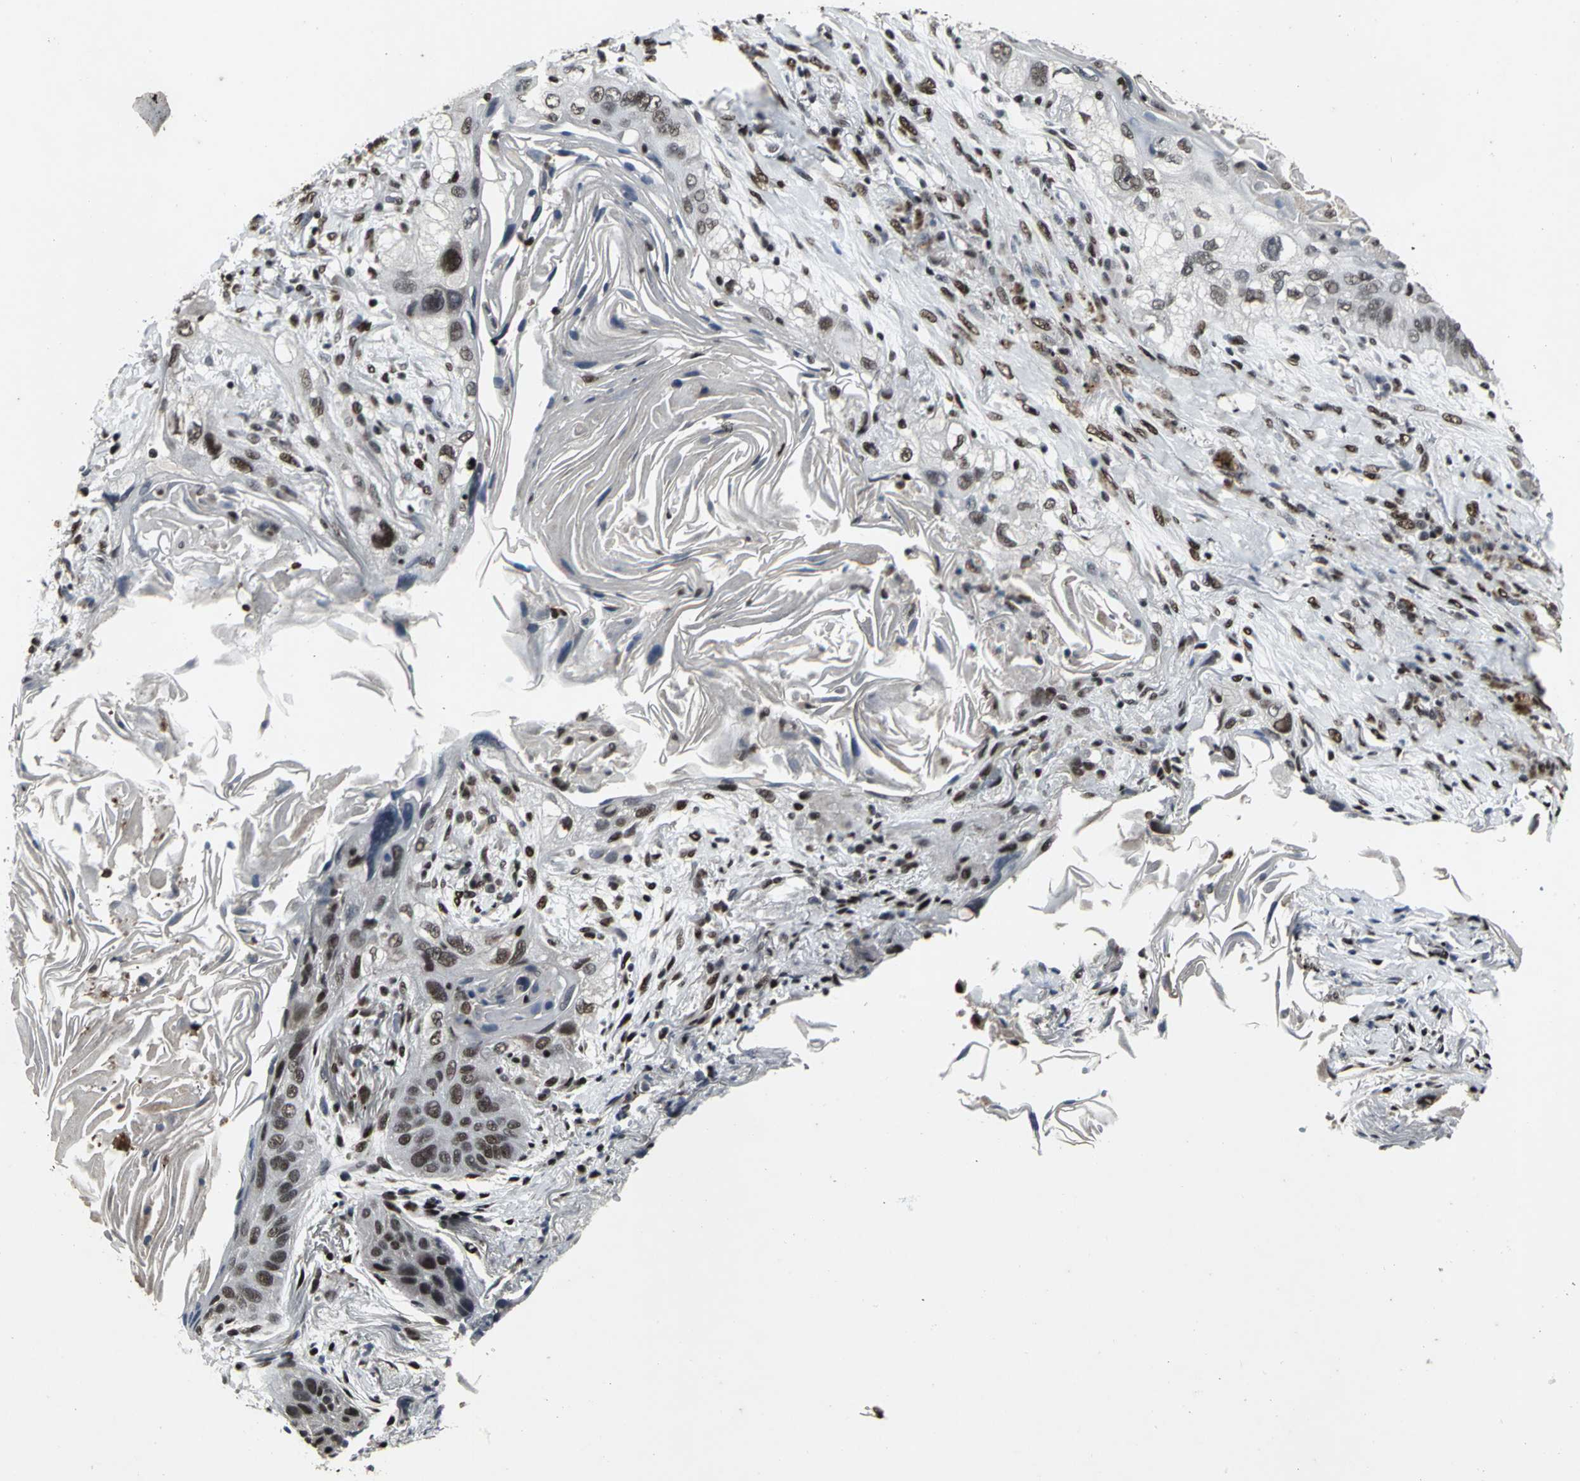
{"staining": {"intensity": "moderate", "quantity": "25%-75%", "location": "nuclear"}, "tissue": "lung cancer", "cell_type": "Tumor cells", "image_type": "cancer", "snomed": [{"axis": "morphology", "description": "Squamous cell carcinoma, NOS"}, {"axis": "topography", "description": "Lung"}], "caption": "Tumor cells exhibit medium levels of moderate nuclear staining in approximately 25%-75% of cells in human lung cancer (squamous cell carcinoma).", "gene": "SRF", "patient": {"sex": "female", "age": 67}}